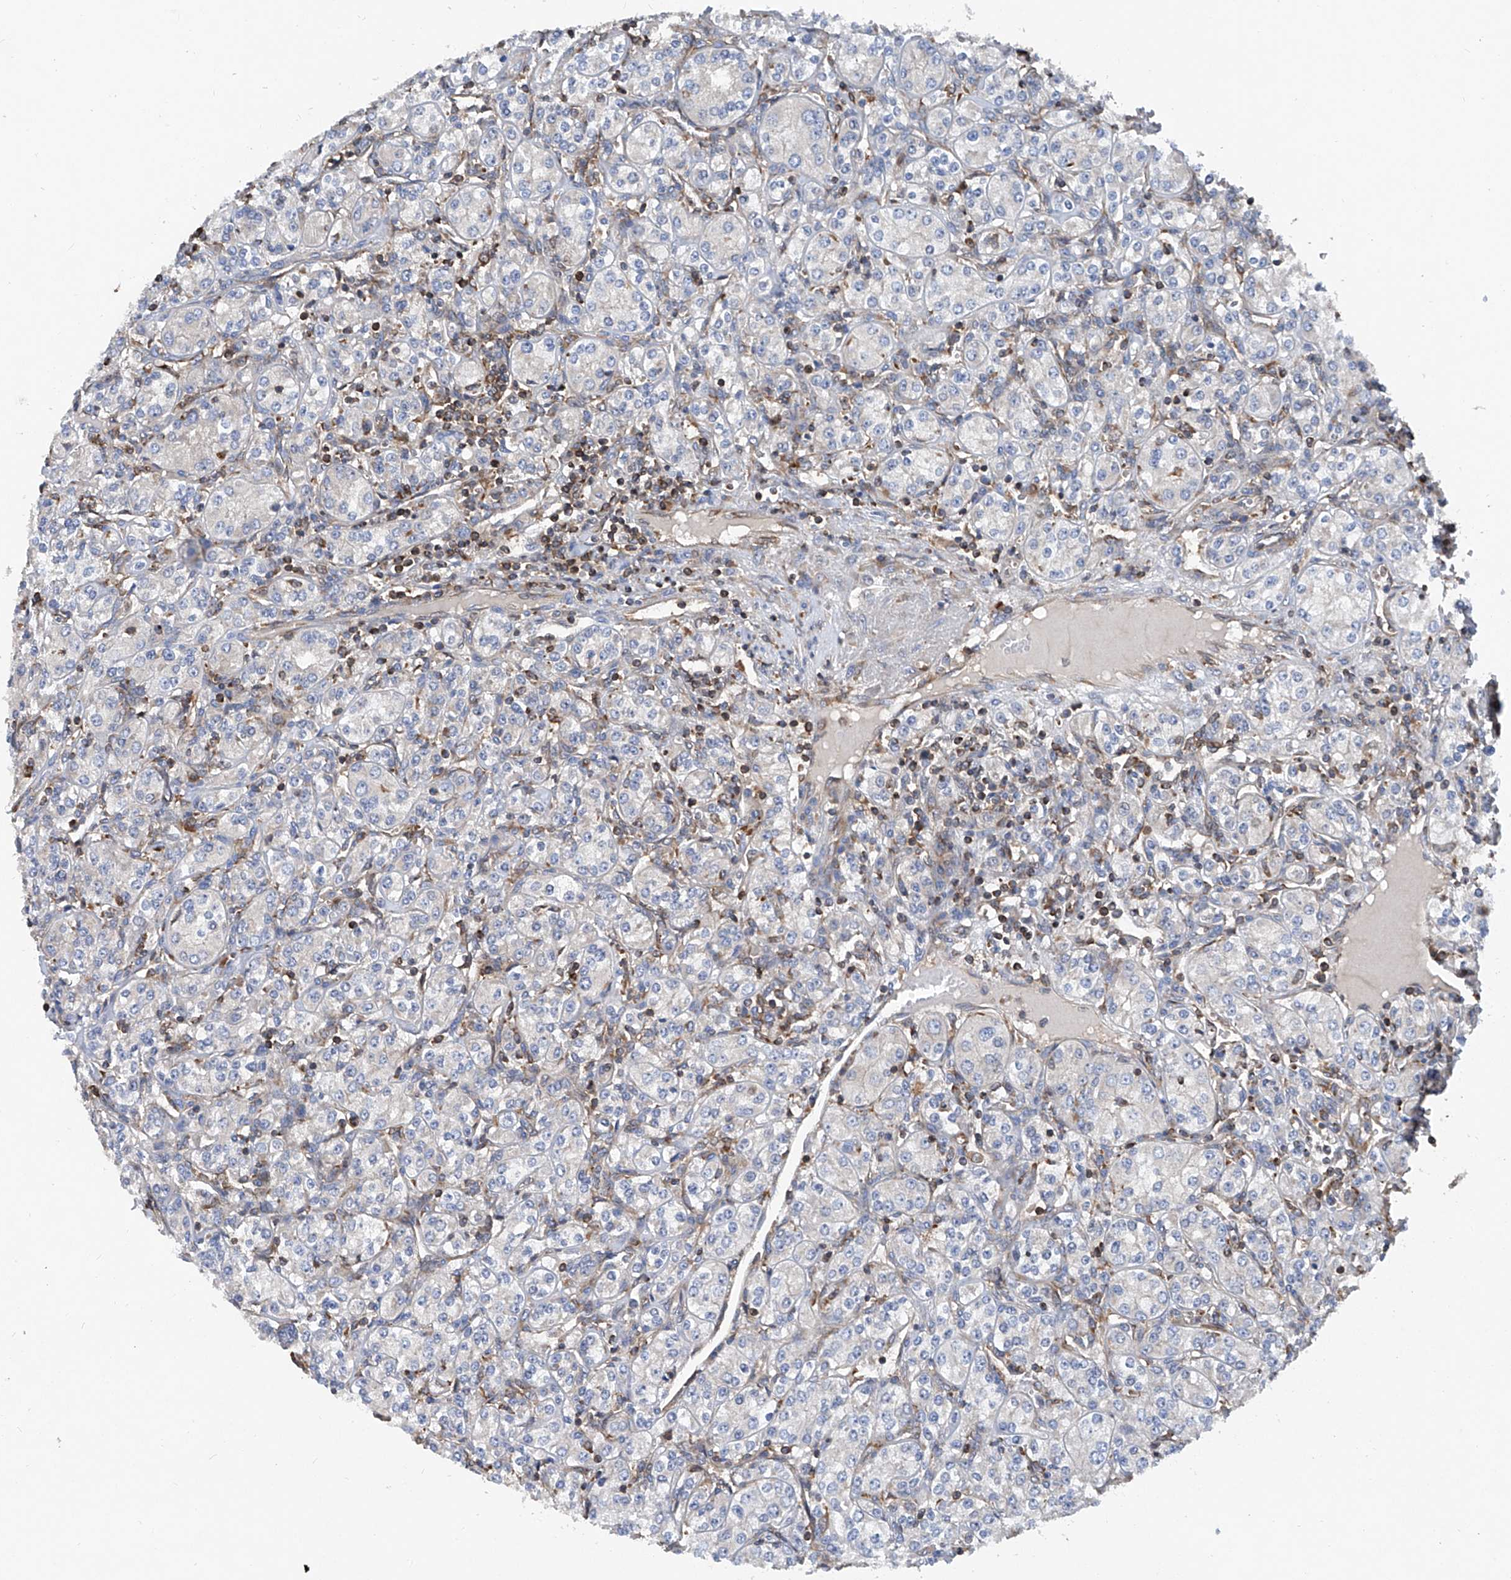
{"staining": {"intensity": "negative", "quantity": "none", "location": "none"}, "tissue": "renal cancer", "cell_type": "Tumor cells", "image_type": "cancer", "snomed": [{"axis": "morphology", "description": "Adenocarcinoma, NOS"}, {"axis": "topography", "description": "Kidney"}], "caption": "An image of human renal adenocarcinoma is negative for staining in tumor cells.", "gene": "TRIM38", "patient": {"sex": "male", "age": 77}}